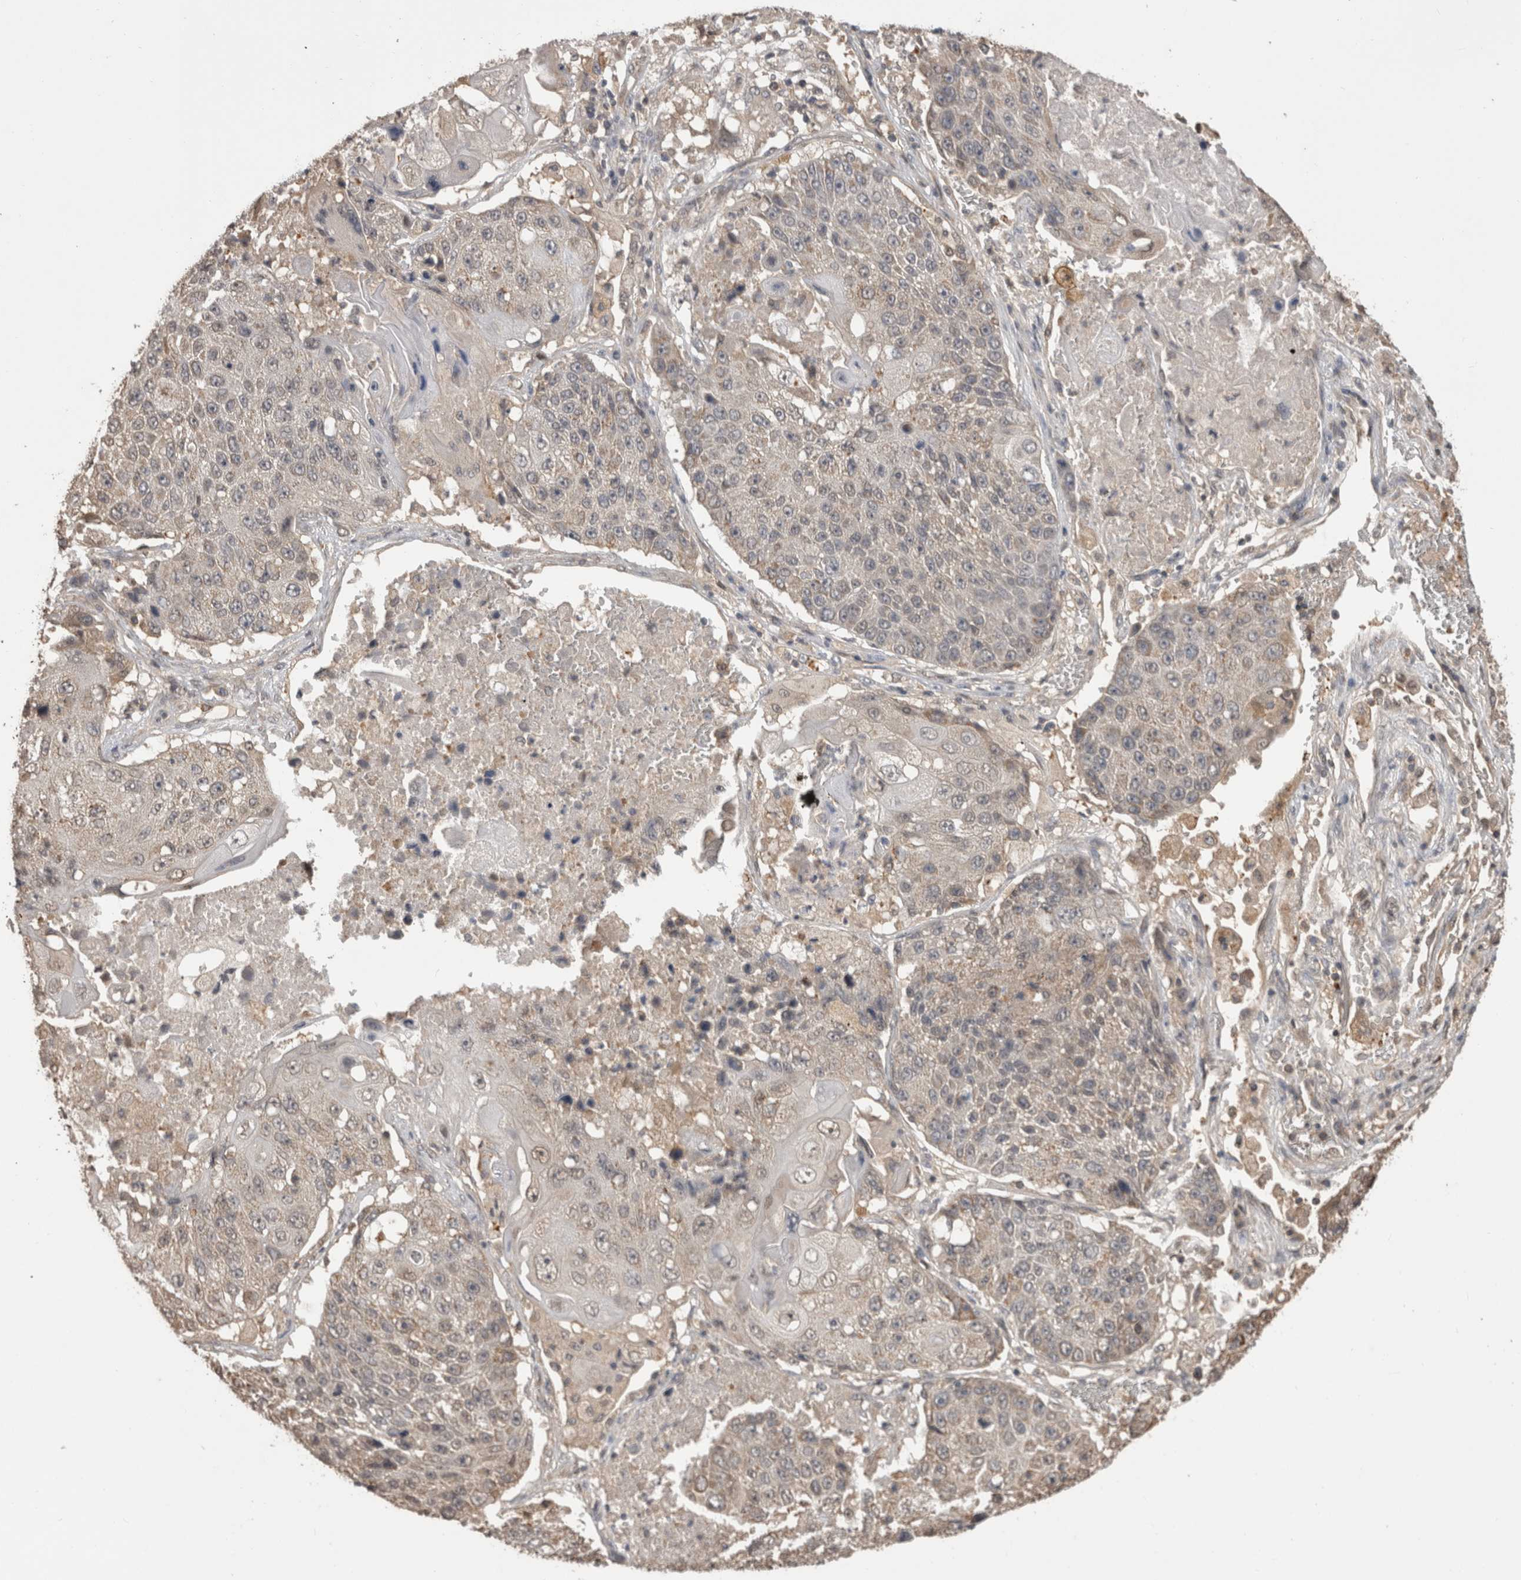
{"staining": {"intensity": "weak", "quantity": "<25%", "location": "cytoplasmic/membranous"}, "tissue": "lung cancer", "cell_type": "Tumor cells", "image_type": "cancer", "snomed": [{"axis": "morphology", "description": "Squamous cell carcinoma, NOS"}, {"axis": "topography", "description": "Lung"}], "caption": "An immunohistochemistry image of lung cancer (squamous cell carcinoma) is shown. There is no staining in tumor cells of lung cancer (squamous cell carcinoma).", "gene": "PREP", "patient": {"sex": "male", "age": 61}}